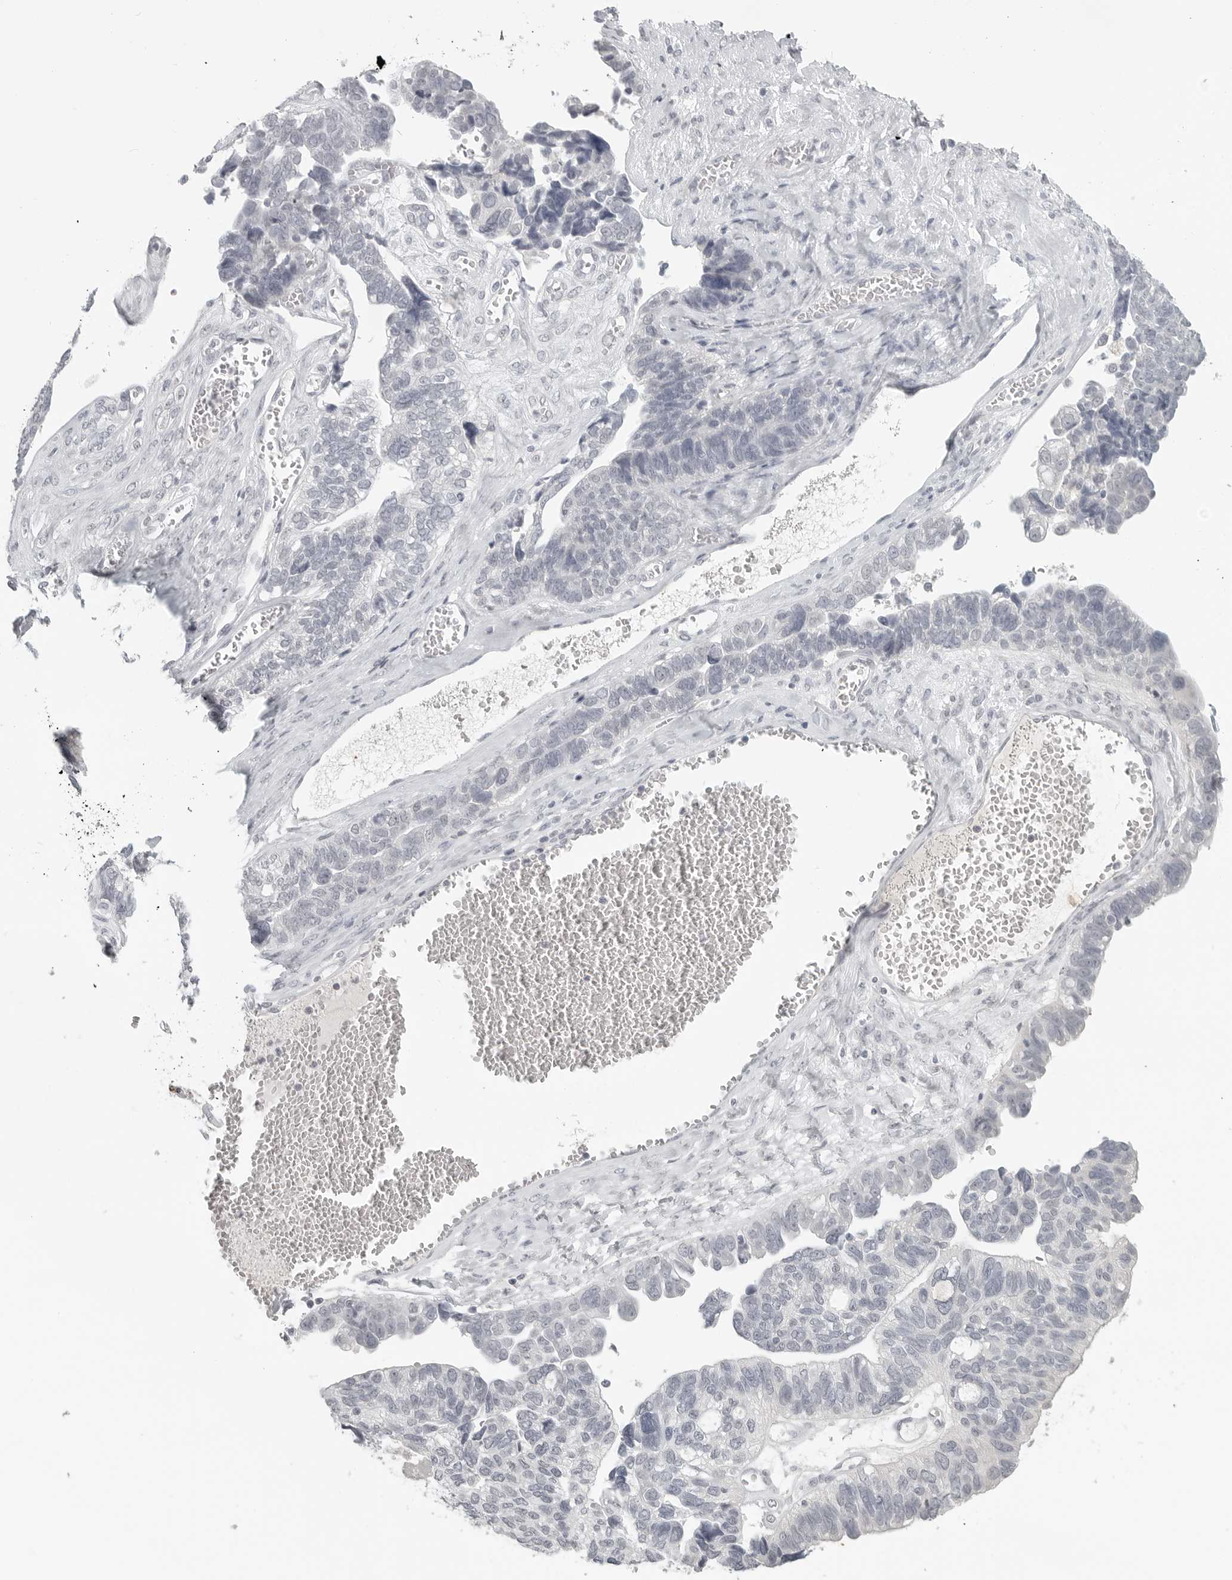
{"staining": {"intensity": "negative", "quantity": "none", "location": "none"}, "tissue": "ovarian cancer", "cell_type": "Tumor cells", "image_type": "cancer", "snomed": [{"axis": "morphology", "description": "Cystadenocarcinoma, serous, NOS"}, {"axis": "topography", "description": "Ovary"}], "caption": "Ovarian serous cystadenocarcinoma was stained to show a protein in brown. There is no significant positivity in tumor cells.", "gene": "BPIFA1", "patient": {"sex": "female", "age": 79}}